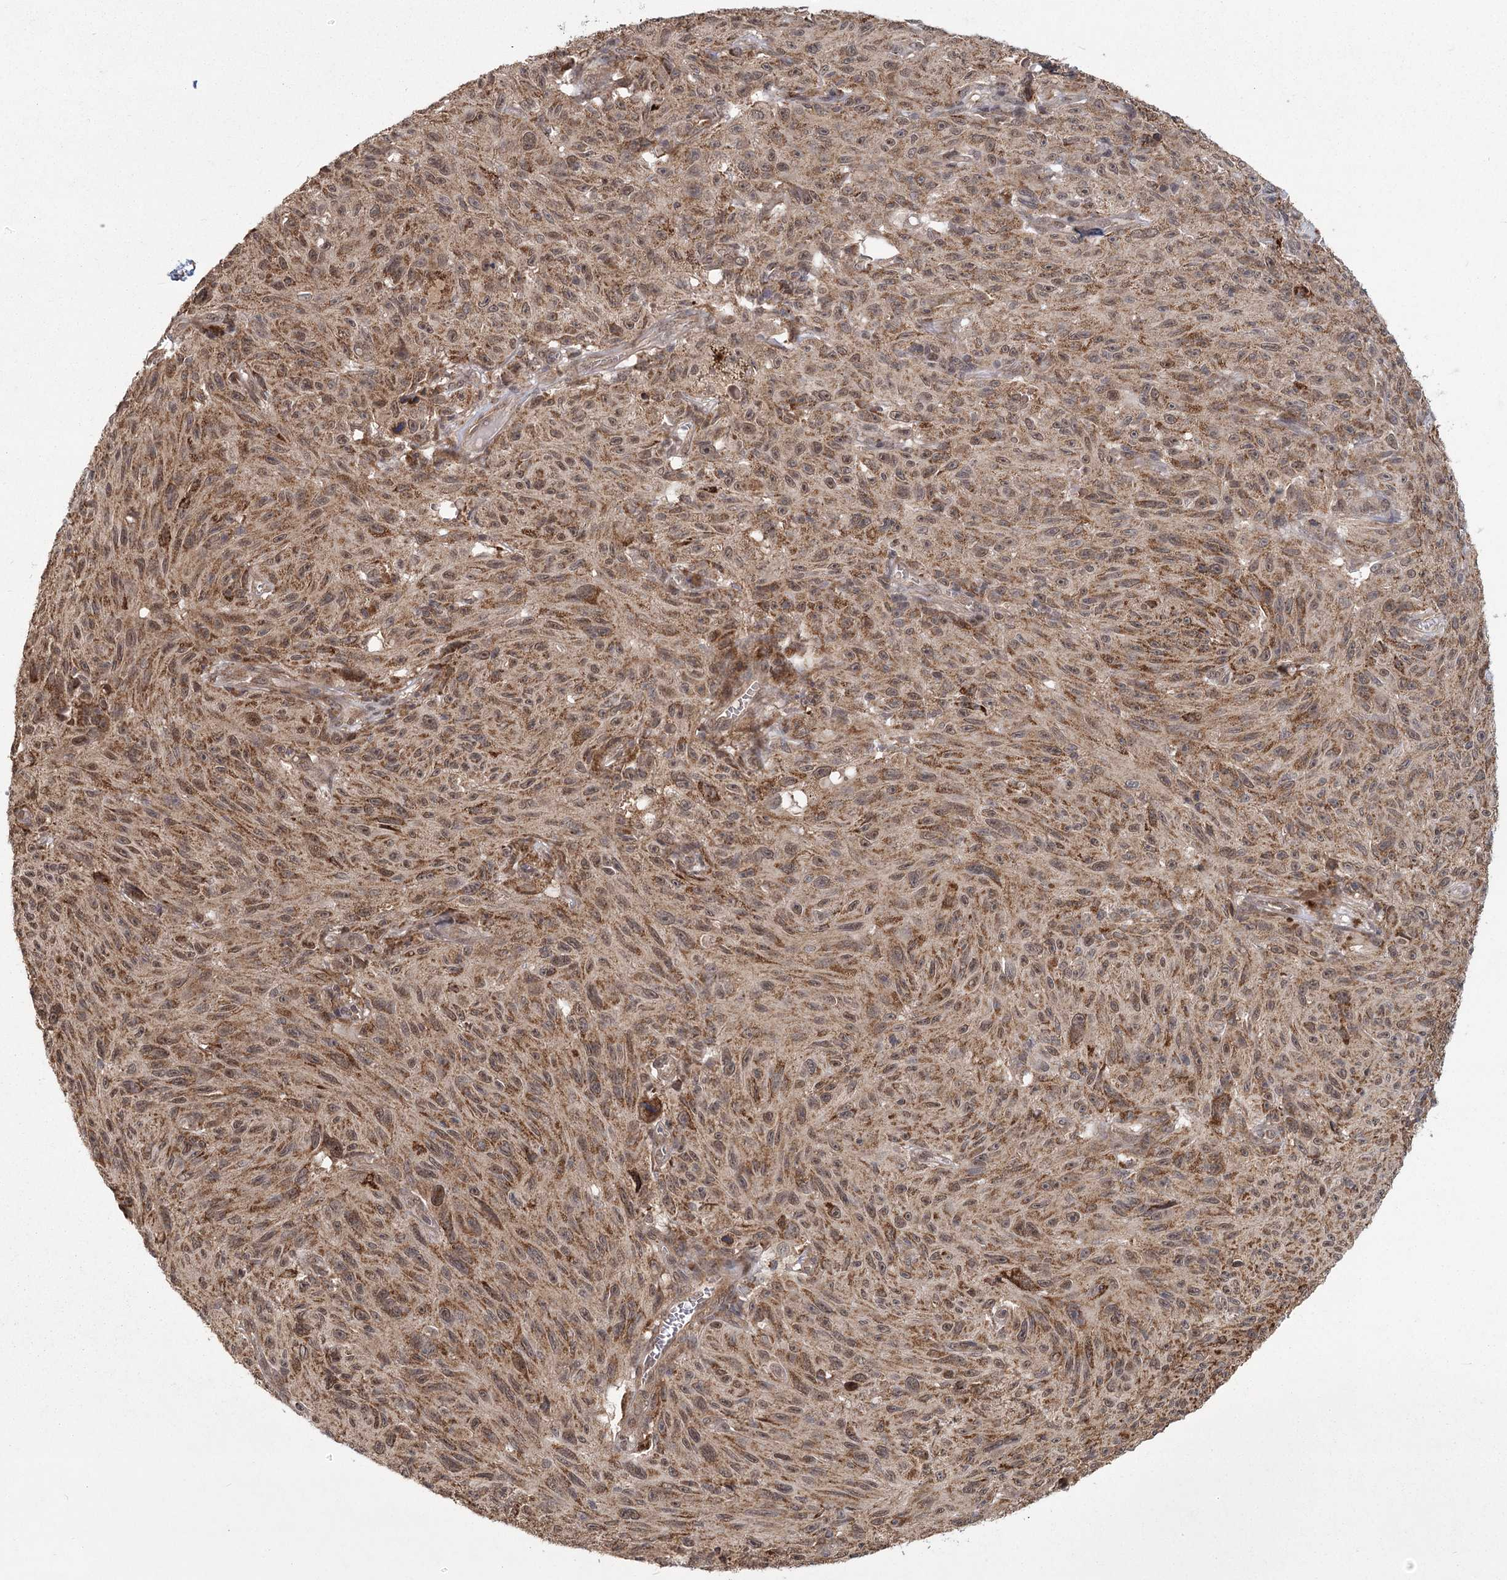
{"staining": {"intensity": "moderate", "quantity": ">75%", "location": "cytoplasmic/membranous"}, "tissue": "melanoma", "cell_type": "Tumor cells", "image_type": "cancer", "snomed": [{"axis": "morphology", "description": "Malignant melanoma, NOS"}, {"axis": "topography", "description": "Skin"}], "caption": "A medium amount of moderate cytoplasmic/membranous positivity is present in approximately >75% of tumor cells in melanoma tissue.", "gene": "ZCCHC24", "patient": {"sex": "female", "age": 82}}